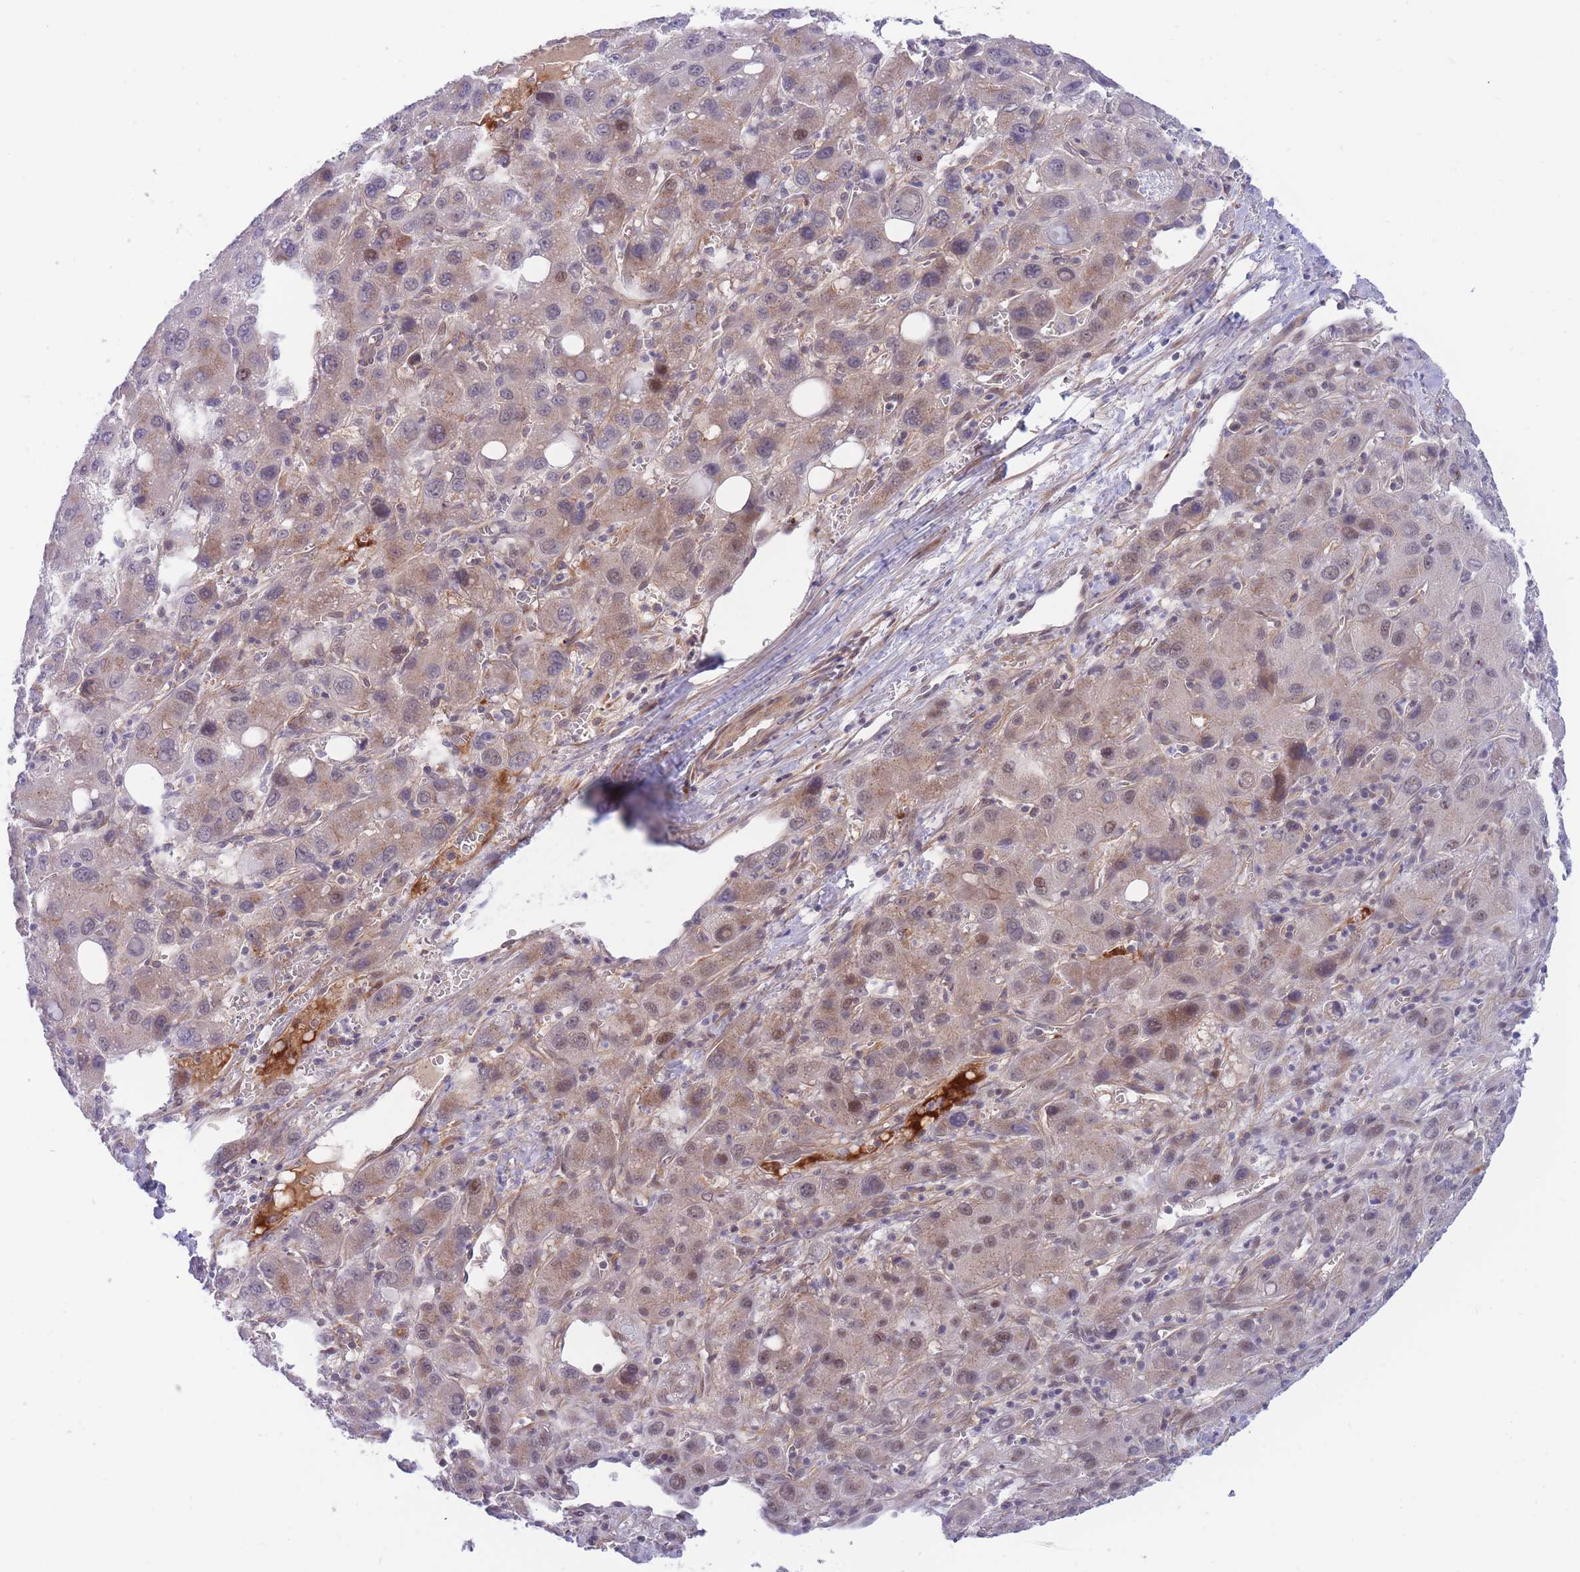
{"staining": {"intensity": "moderate", "quantity": "25%-75%", "location": "cytoplasmic/membranous,nuclear"}, "tissue": "liver cancer", "cell_type": "Tumor cells", "image_type": "cancer", "snomed": [{"axis": "morphology", "description": "Carcinoma, Hepatocellular, NOS"}, {"axis": "topography", "description": "Liver"}], "caption": "Immunohistochemical staining of liver cancer displays medium levels of moderate cytoplasmic/membranous and nuclear protein positivity in approximately 25%-75% of tumor cells. Using DAB (3,3'-diaminobenzidine) (brown) and hematoxylin (blue) stains, captured at high magnification using brightfield microscopy.", "gene": "APOL4", "patient": {"sex": "male", "age": 55}}